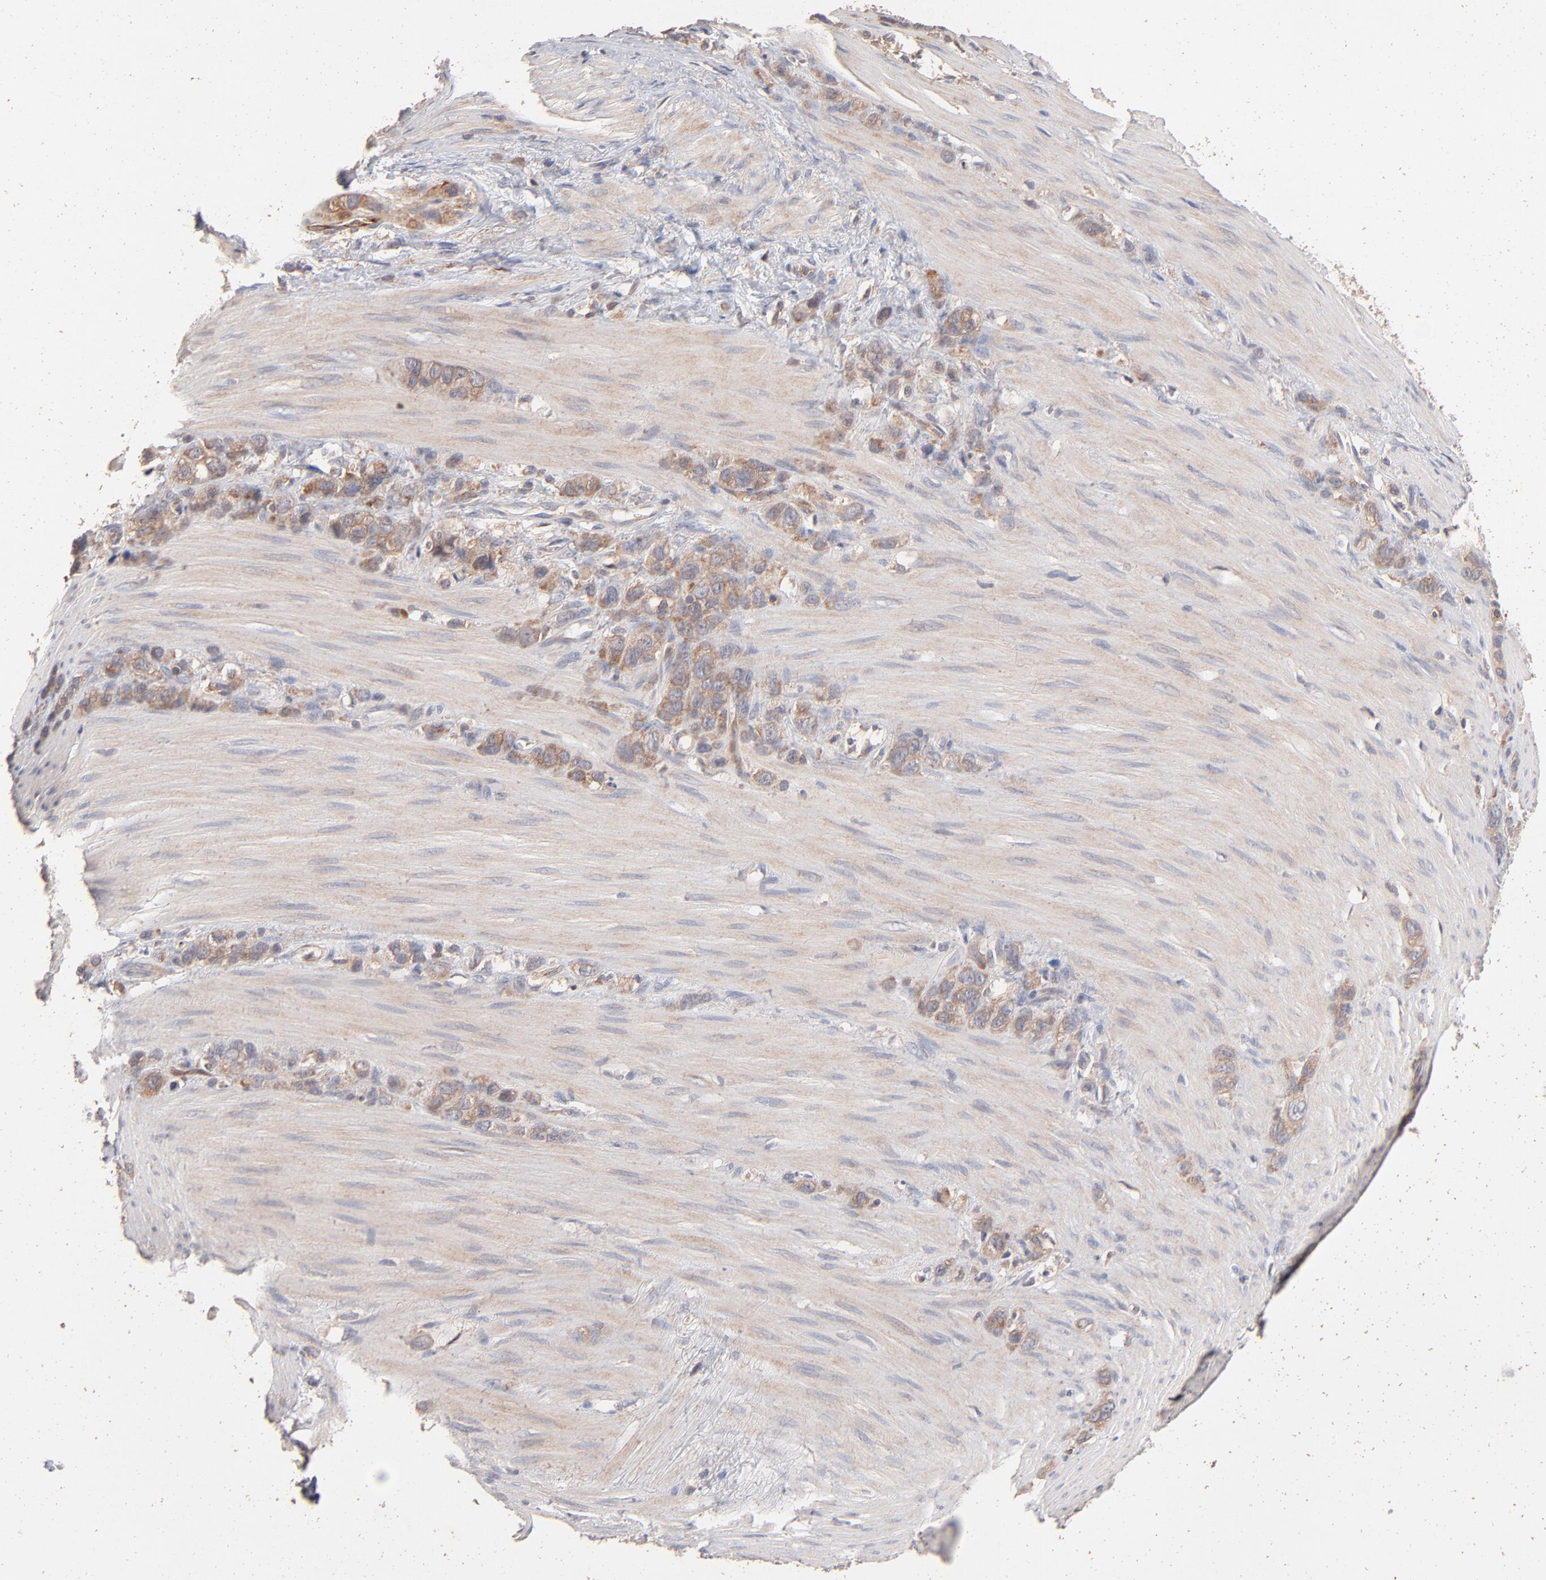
{"staining": {"intensity": "weak", "quantity": ">75%", "location": "cytoplasmic/membranous"}, "tissue": "stomach cancer", "cell_type": "Tumor cells", "image_type": "cancer", "snomed": [{"axis": "morphology", "description": "Normal tissue, NOS"}, {"axis": "morphology", "description": "Adenocarcinoma, NOS"}, {"axis": "morphology", "description": "Adenocarcinoma, High grade"}, {"axis": "topography", "description": "Stomach, upper"}, {"axis": "topography", "description": "Stomach"}], "caption": "The micrograph demonstrates a brown stain indicating the presence of a protein in the cytoplasmic/membranous of tumor cells in stomach cancer (high-grade adenocarcinoma).", "gene": "IVNS1ABP", "patient": {"sex": "female", "age": 65}}